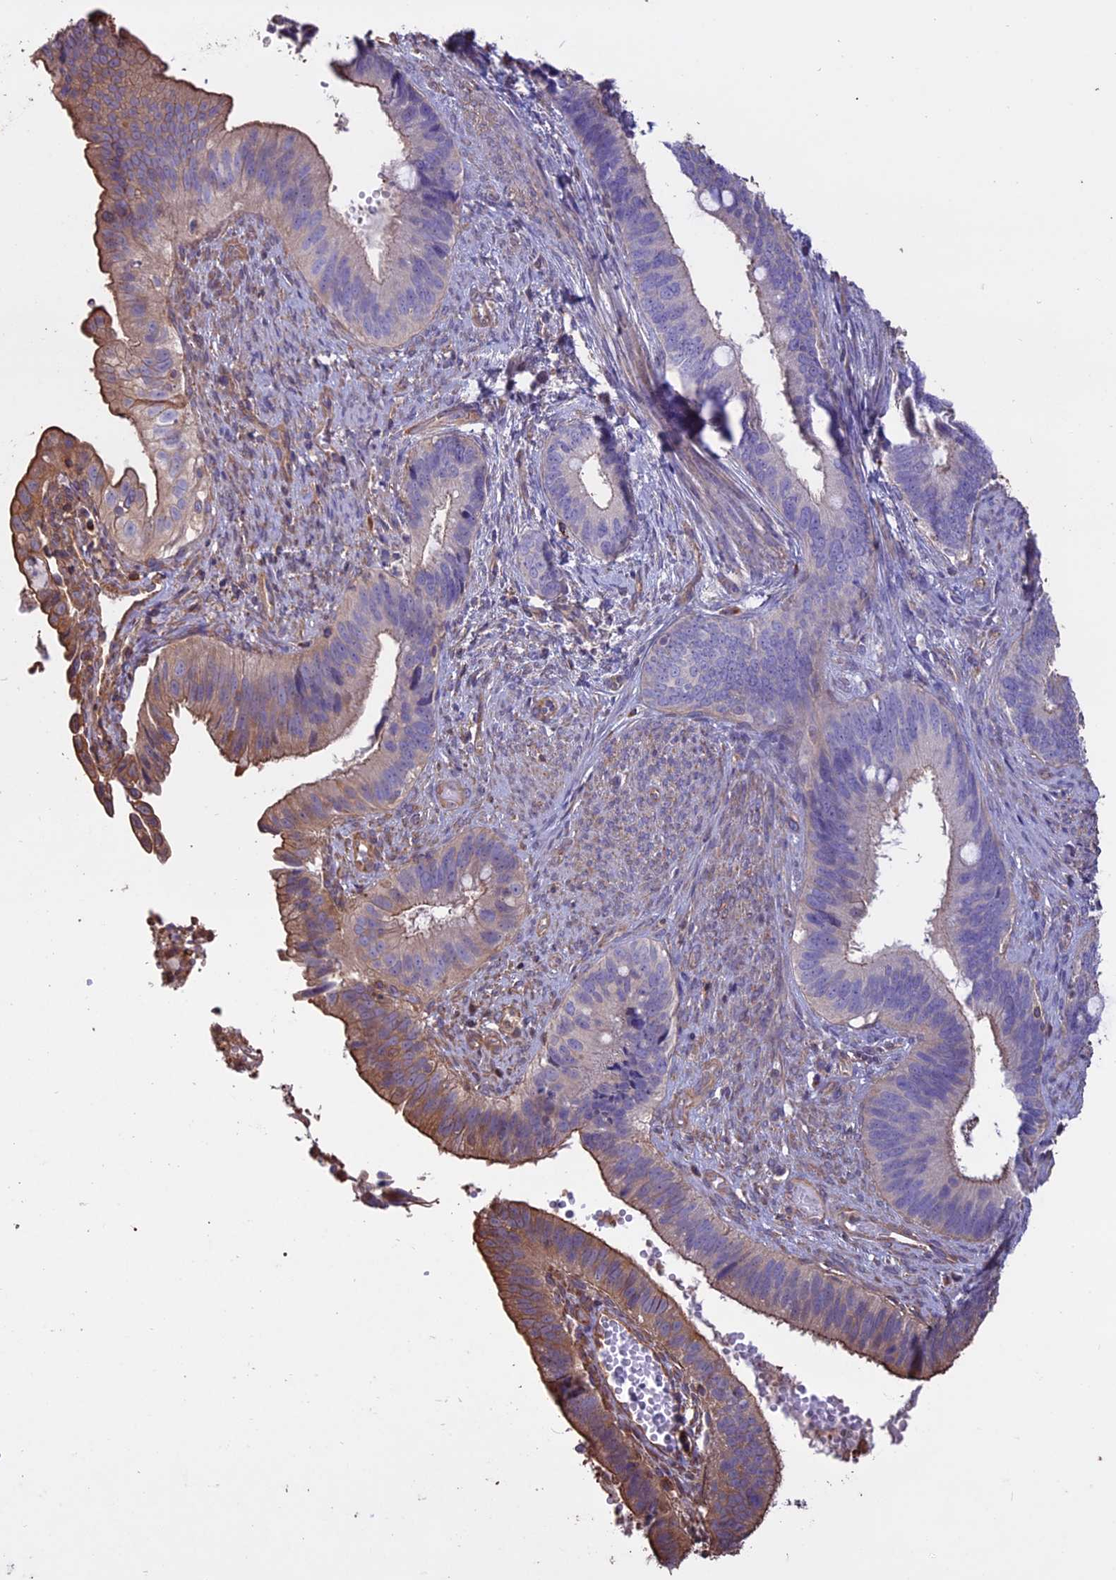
{"staining": {"intensity": "moderate", "quantity": "25%-75%", "location": "cytoplasmic/membranous"}, "tissue": "cervical cancer", "cell_type": "Tumor cells", "image_type": "cancer", "snomed": [{"axis": "morphology", "description": "Adenocarcinoma, NOS"}, {"axis": "topography", "description": "Cervix"}], "caption": "Cervical adenocarcinoma stained with IHC demonstrates moderate cytoplasmic/membranous expression in approximately 25%-75% of tumor cells.", "gene": "CCDC148", "patient": {"sex": "female", "age": 42}}